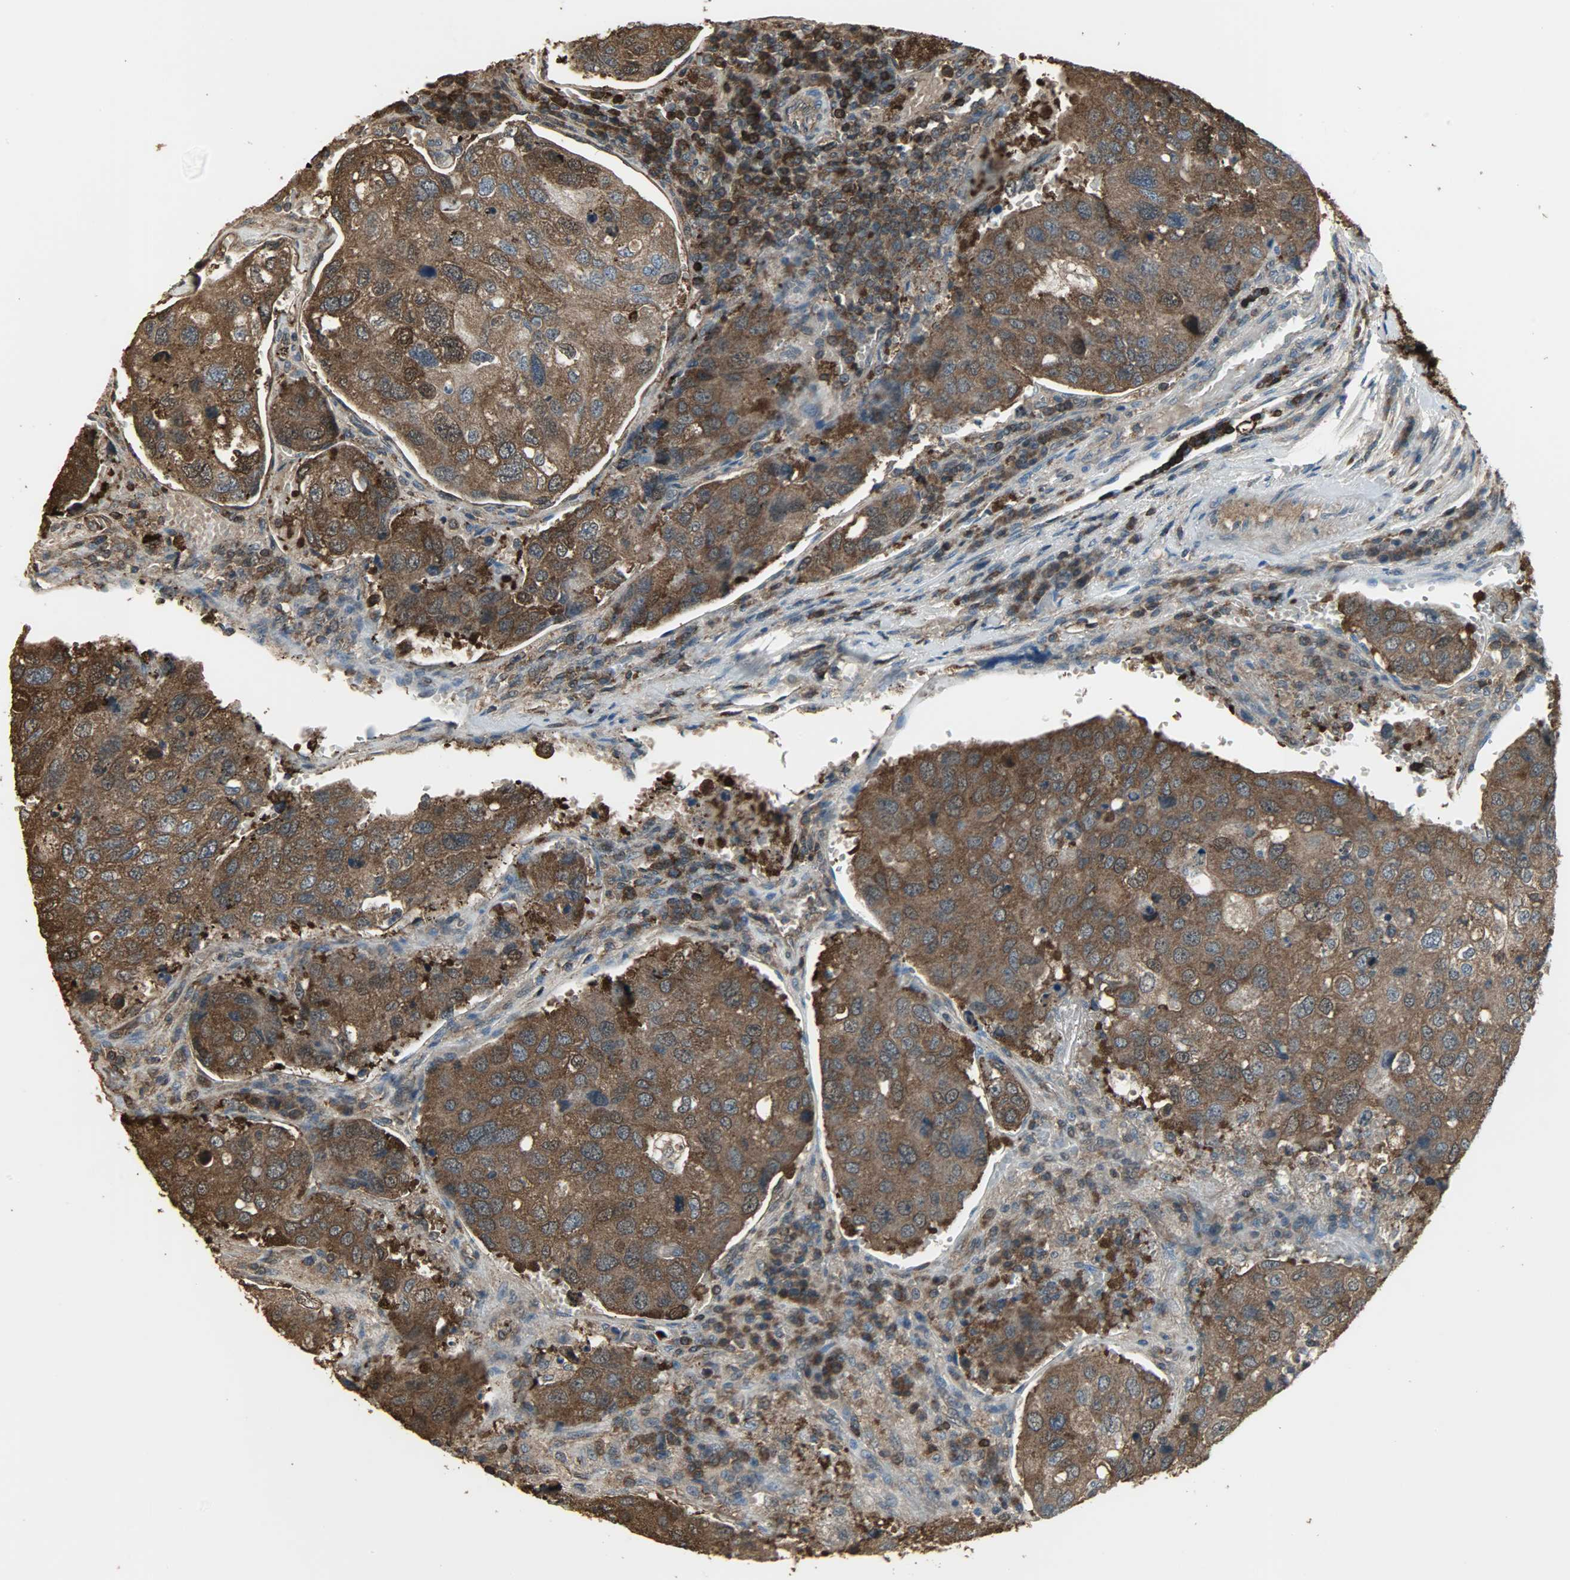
{"staining": {"intensity": "strong", "quantity": ">75%", "location": "cytoplasmic/membranous"}, "tissue": "urothelial cancer", "cell_type": "Tumor cells", "image_type": "cancer", "snomed": [{"axis": "morphology", "description": "Urothelial carcinoma, High grade"}, {"axis": "topography", "description": "Lymph node"}, {"axis": "topography", "description": "Urinary bladder"}], "caption": "Immunohistochemistry photomicrograph of human high-grade urothelial carcinoma stained for a protein (brown), which reveals high levels of strong cytoplasmic/membranous staining in about >75% of tumor cells.", "gene": "LDHB", "patient": {"sex": "male", "age": 51}}